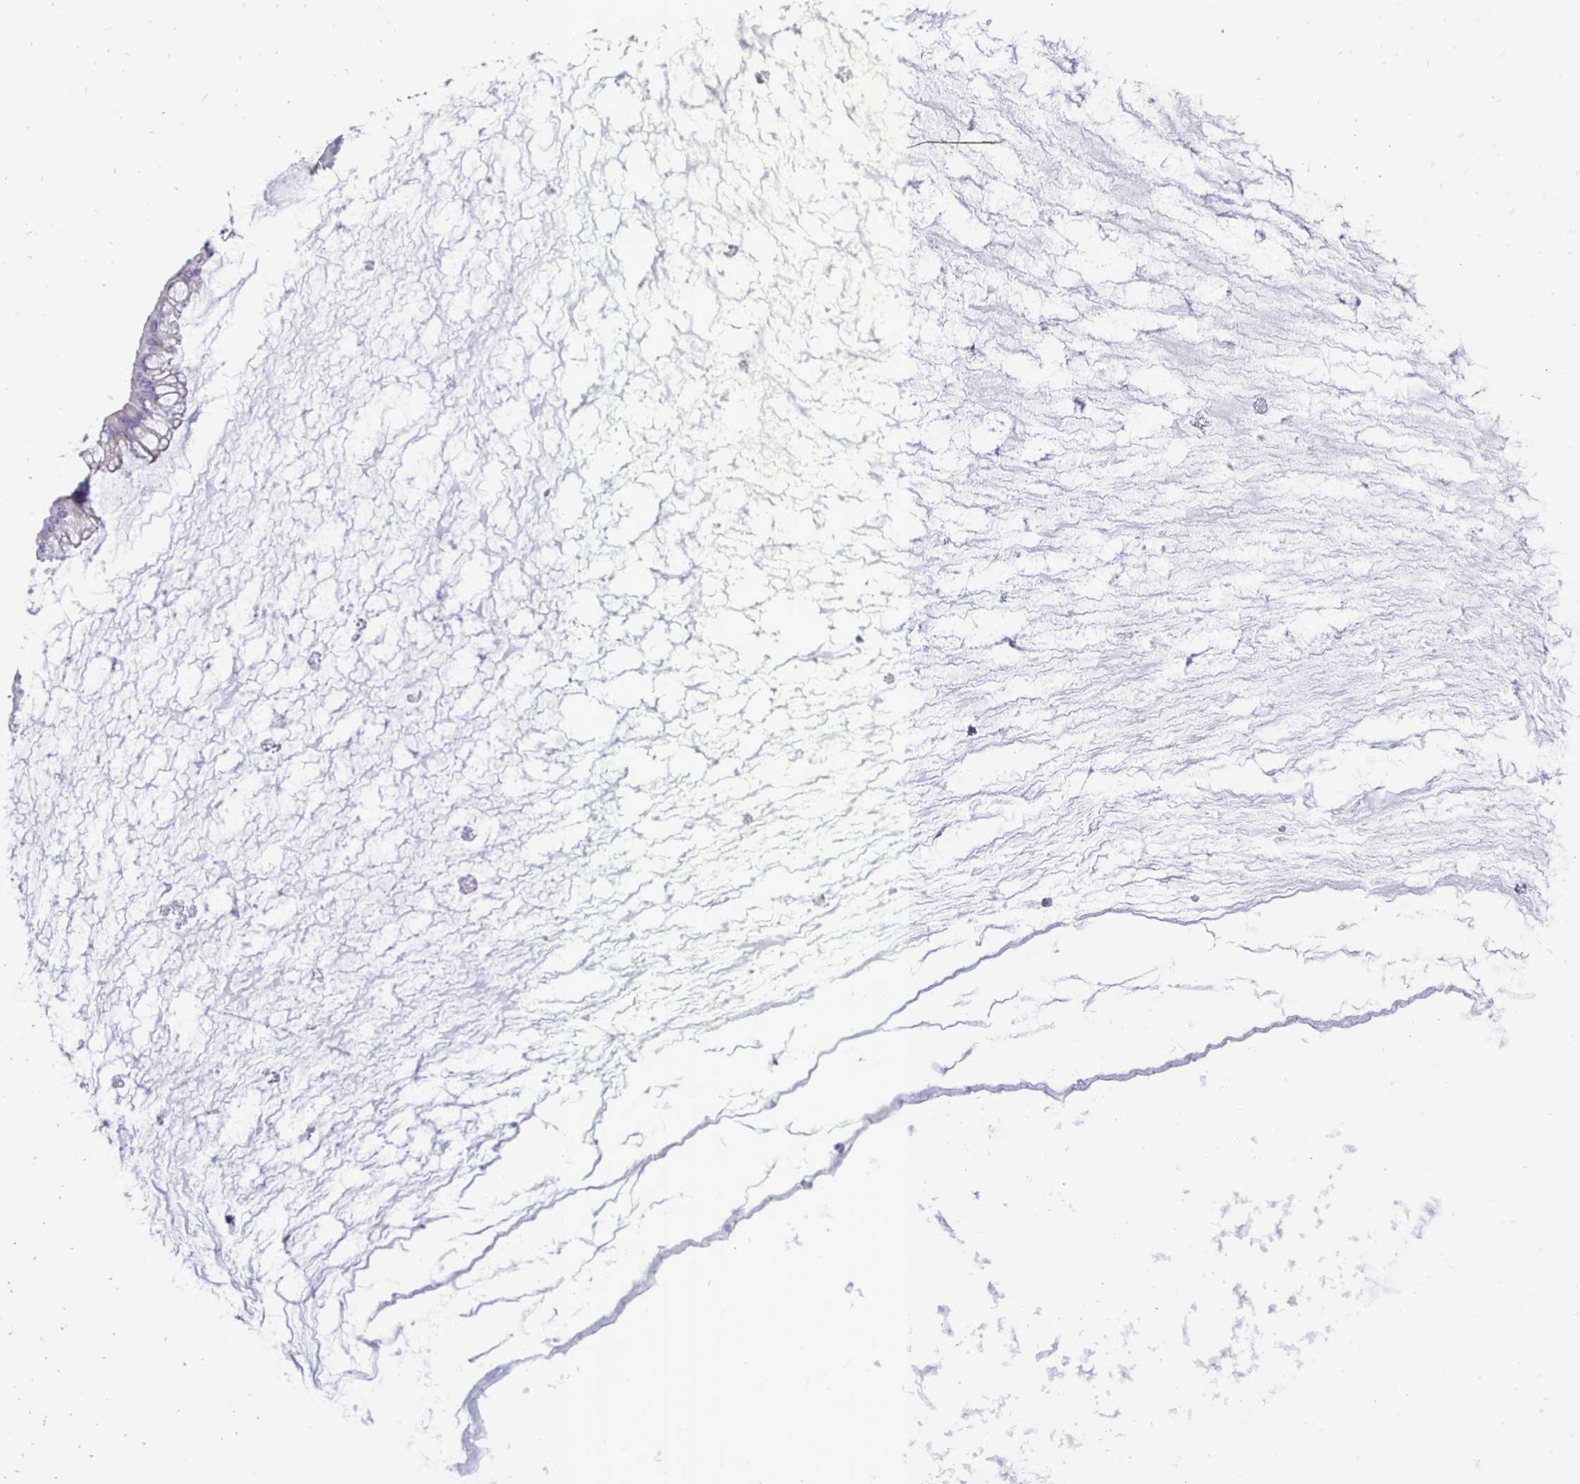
{"staining": {"intensity": "negative", "quantity": "none", "location": "none"}, "tissue": "ovarian cancer", "cell_type": "Tumor cells", "image_type": "cancer", "snomed": [{"axis": "morphology", "description": "Cystadenocarcinoma, mucinous, NOS"}, {"axis": "topography", "description": "Ovary"}], "caption": "Human ovarian mucinous cystadenocarcinoma stained for a protein using immunohistochemistry (IHC) reveals no staining in tumor cells.", "gene": "CTPS1", "patient": {"sex": "female", "age": 73}}